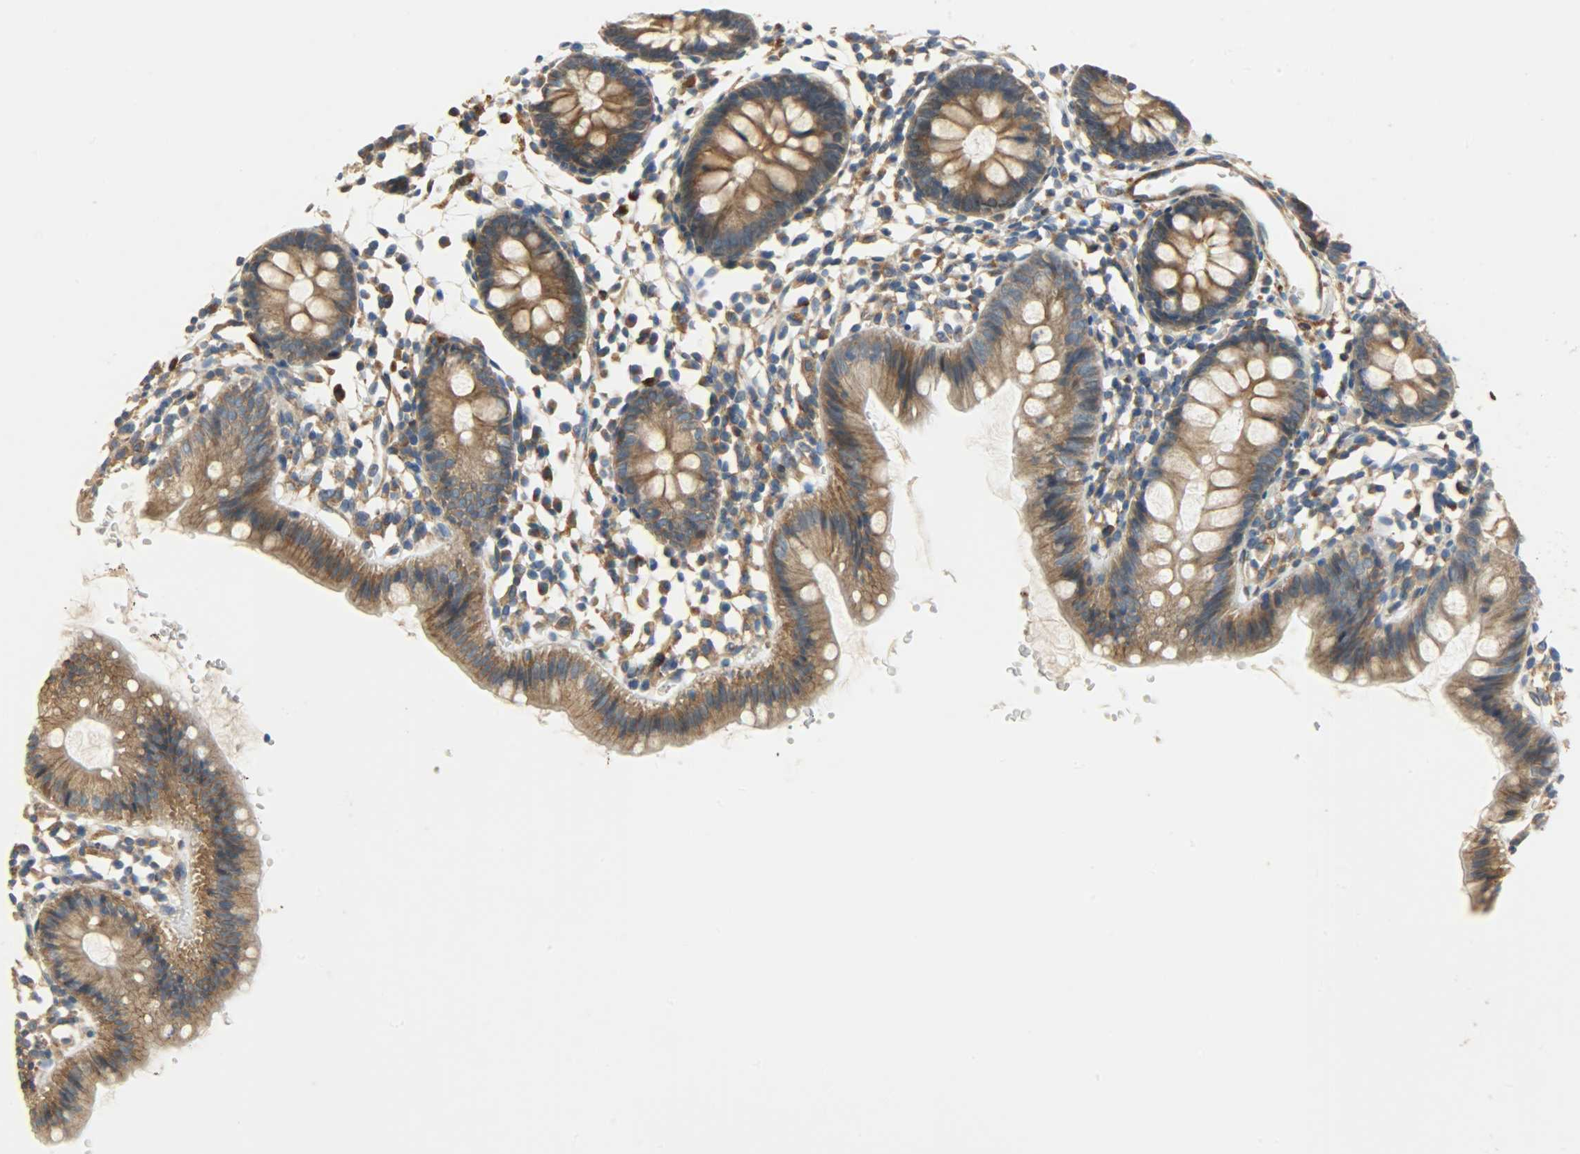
{"staining": {"intensity": "strong", "quantity": ">75%", "location": "cytoplasmic/membranous"}, "tissue": "colon", "cell_type": "Endothelial cells", "image_type": "normal", "snomed": [{"axis": "morphology", "description": "Normal tissue, NOS"}, {"axis": "topography", "description": "Colon"}], "caption": "Endothelial cells show high levels of strong cytoplasmic/membranous positivity in approximately >75% of cells in unremarkable colon.", "gene": "C1orf198", "patient": {"sex": "male", "age": 14}}